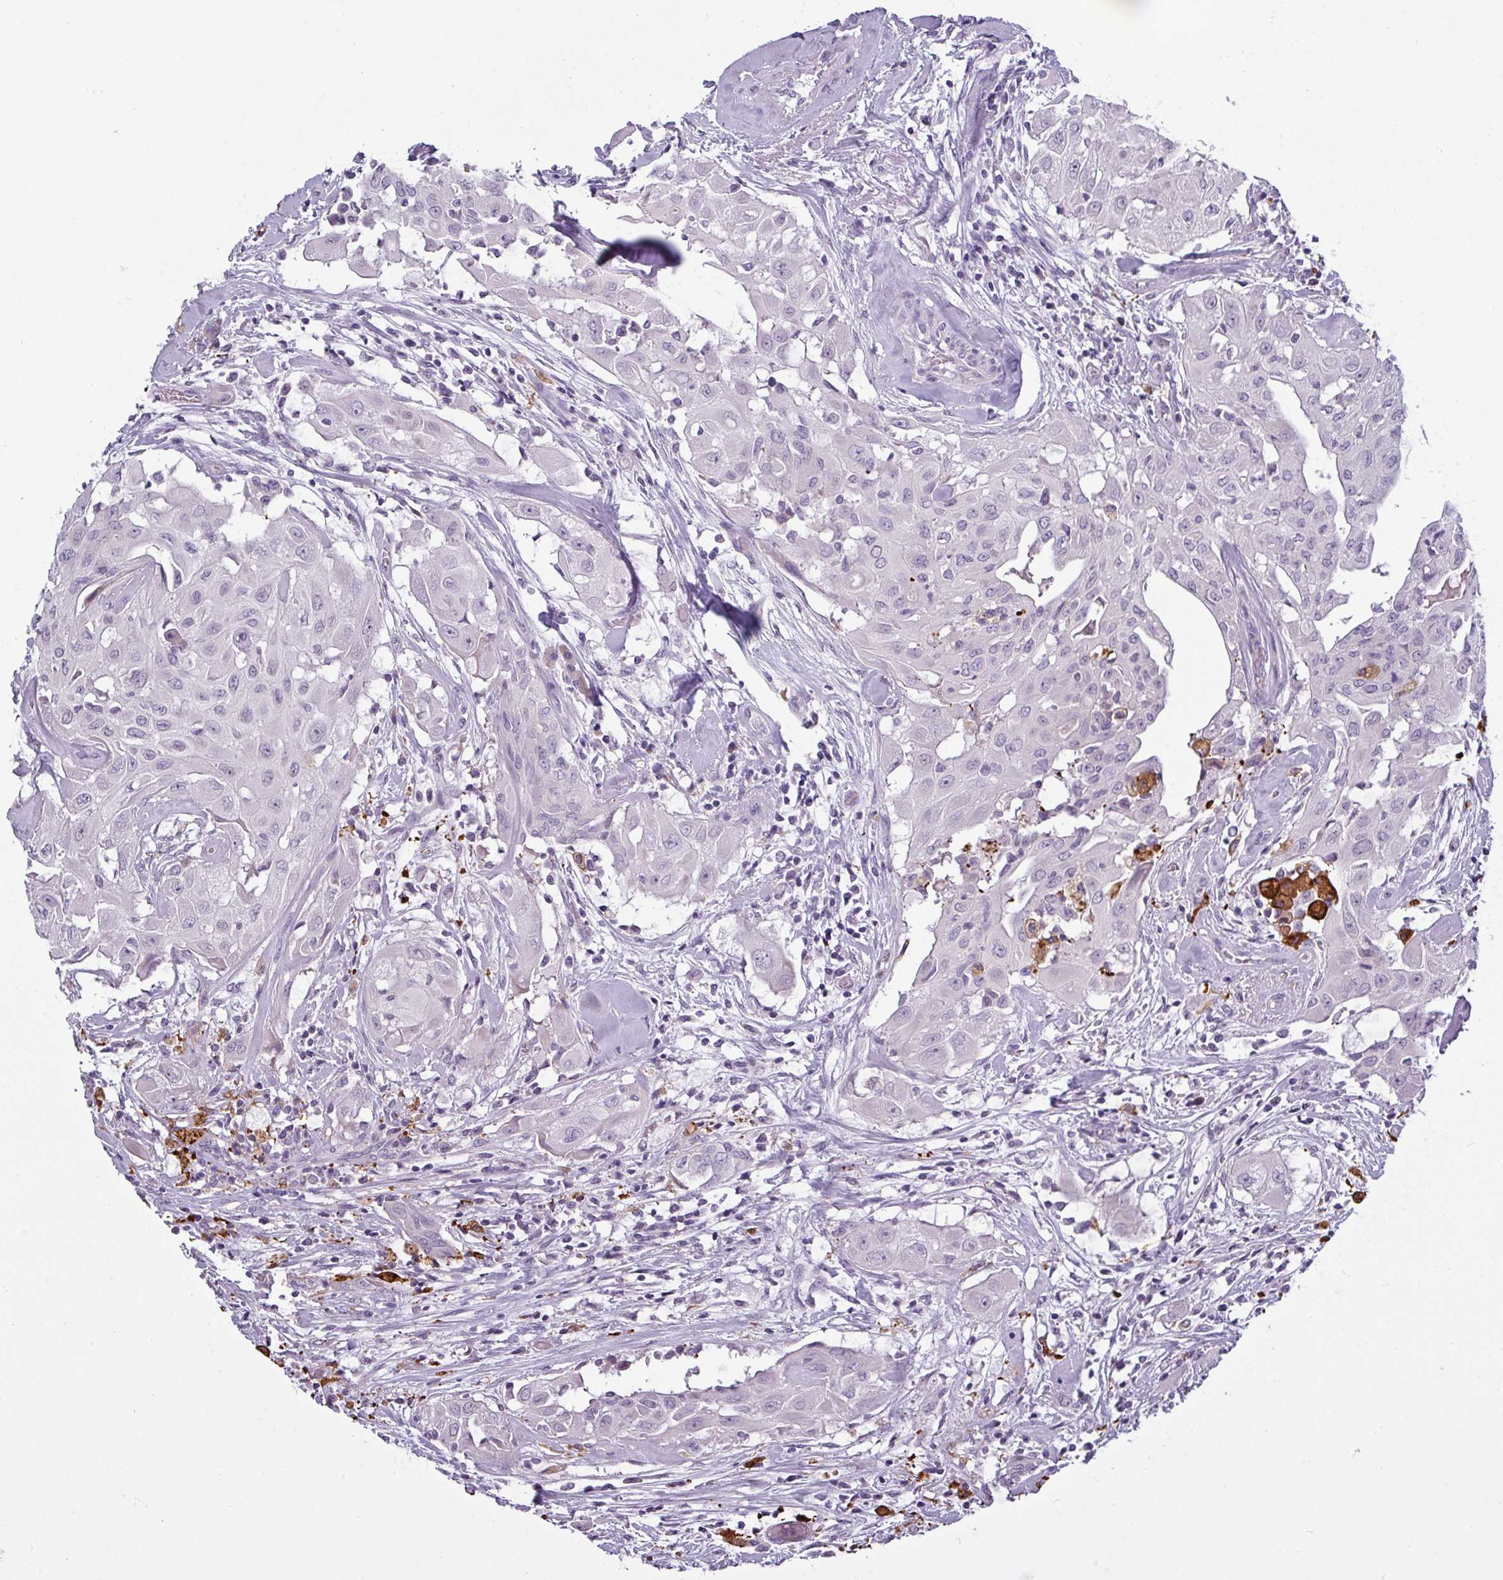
{"staining": {"intensity": "negative", "quantity": "none", "location": "none"}, "tissue": "thyroid cancer", "cell_type": "Tumor cells", "image_type": "cancer", "snomed": [{"axis": "morphology", "description": "Papillary adenocarcinoma, NOS"}, {"axis": "topography", "description": "Thyroid gland"}], "caption": "Immunohistochemistry (IHC) micrograph of thyroid papillary adenocarcinoma stained for a protein (brown), which shows no staining in tumor cells.", "gene": "SLC26A9", "patient": {"sex": "female", "age": 59}}